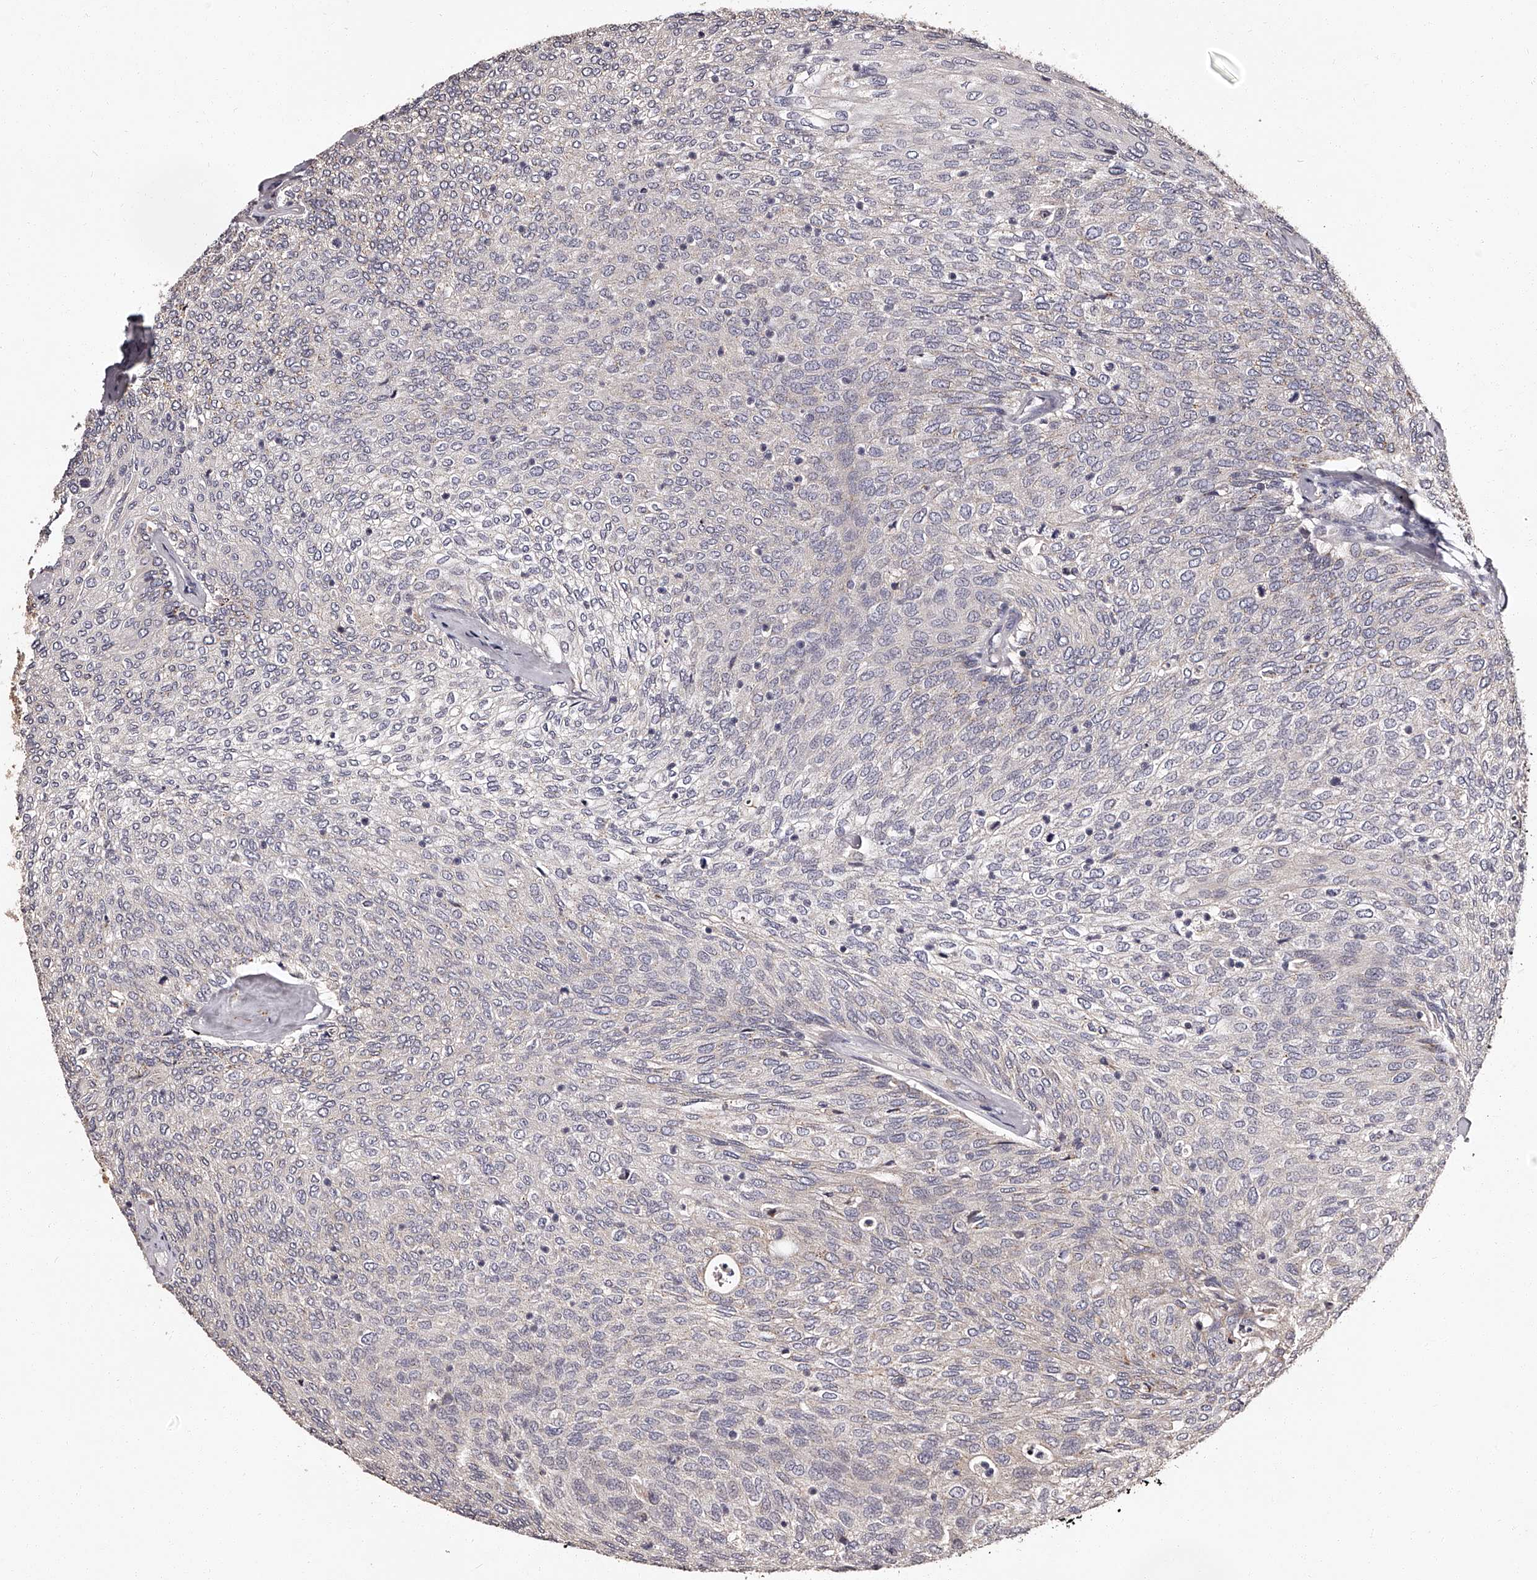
{"staining": {"intensity": "negative", "quantity": "none", "location": "none"}, "tissue": "urothelial cancer", "cell_type": "Tumor cells", "image_type": "cancer", "snomed": [{"axis": "morphology", "description": "Urothelial carcinoma, Low grade"}, {"axis": "topography", "description": "Urinary bladder"}], "caption": "This is an IHC micrograph of human low-grade urothelial carcinoma. There is no positivity in tumor cells.", "gene": "RSC1A1", "patient": {"sex": "female", "age": 79}}